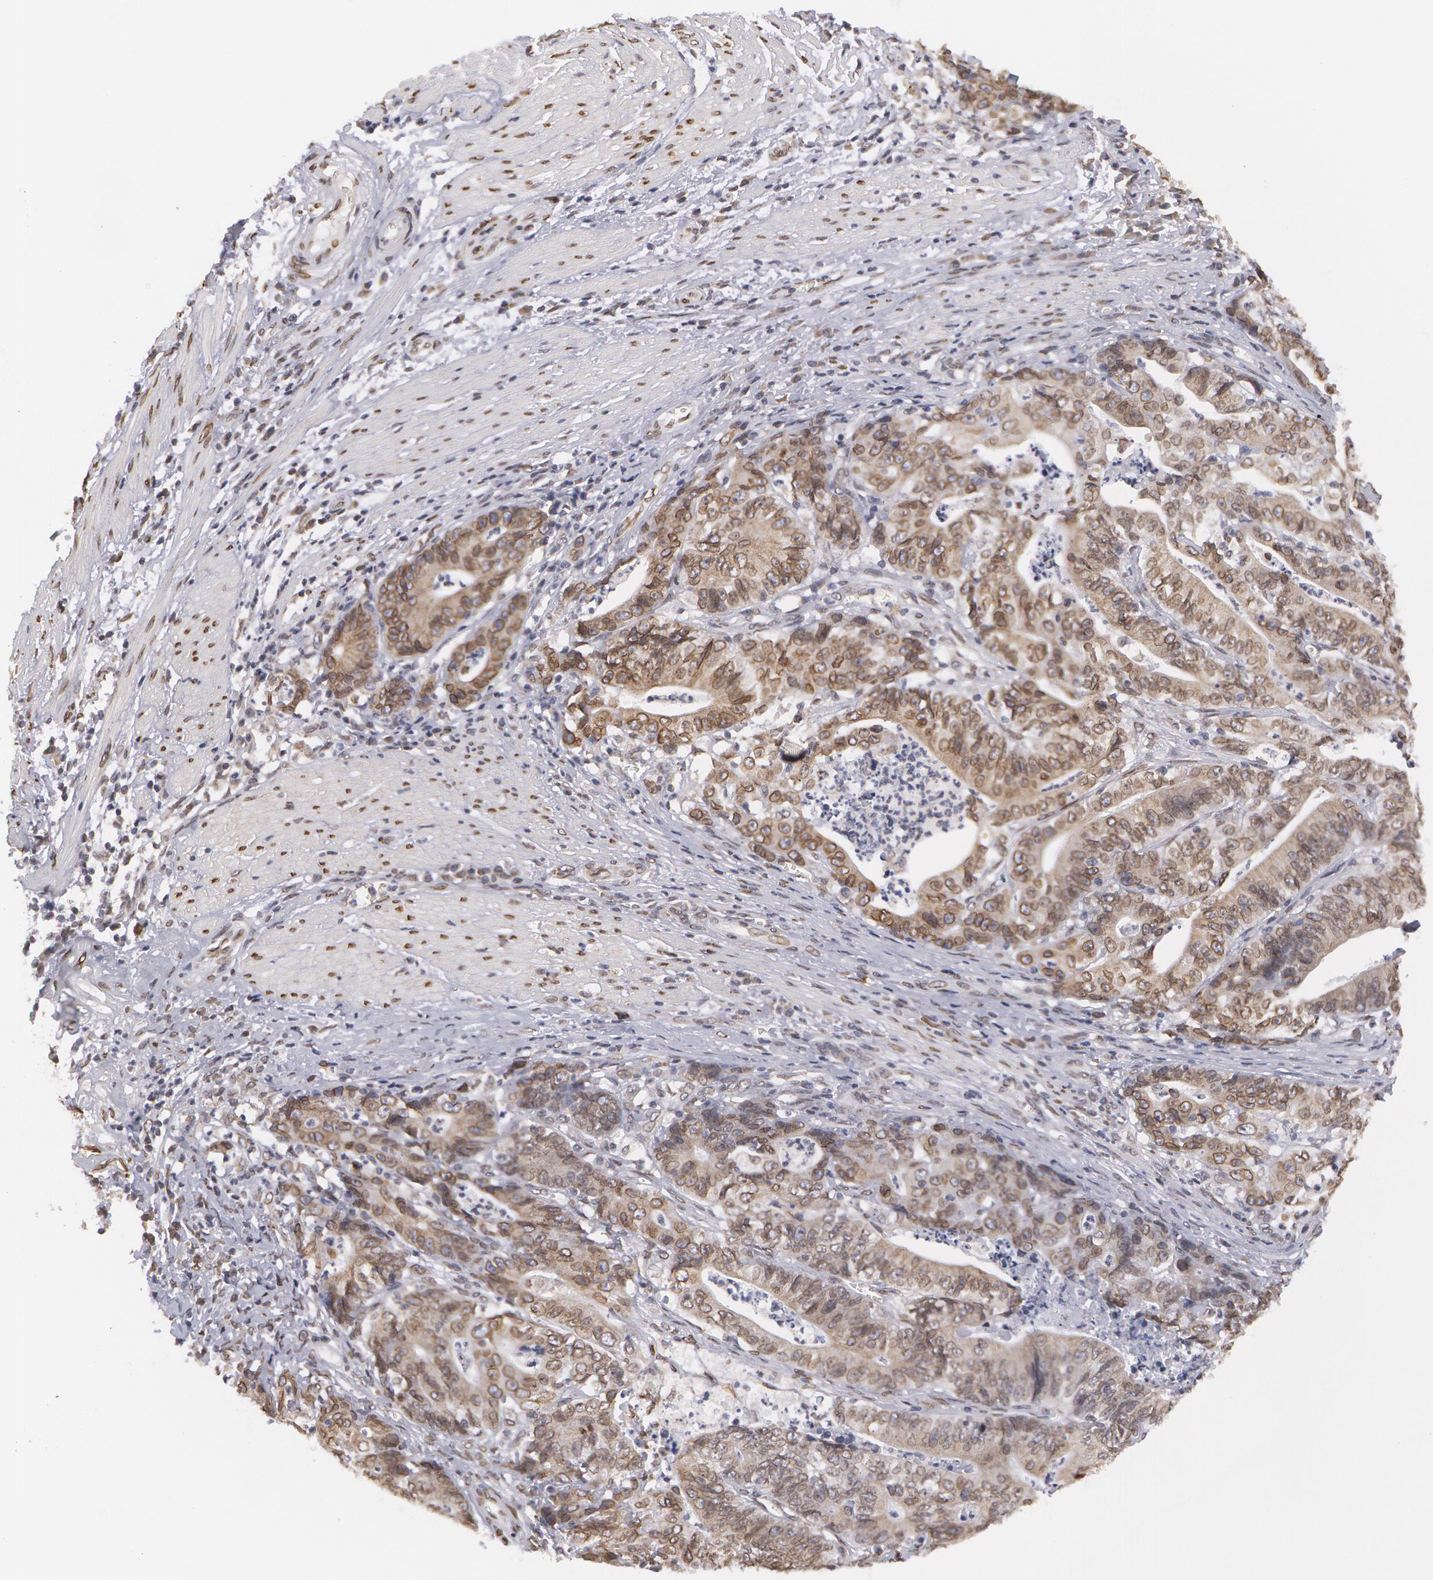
{"staining": {"intensity": "moderate", "quantity": "25%-75%", "location": "cytoplasmic/membranous,nuclear"}, "tissue": "stomach cancer", "cell_type": "Tumor cells", "image_type": "cancer", "snomed": [{"axis": "morphology", "description": "Adenocarcinoma, NOS"}, {"axis": "topography", "description": "Stomach, lower"}], "caption": "Human stomach adenocarcinoma stained with a protein marker shows moderate staining in tumor cells.", "gene": "EMD", "patient": {"sex": "female", "age": 86}}